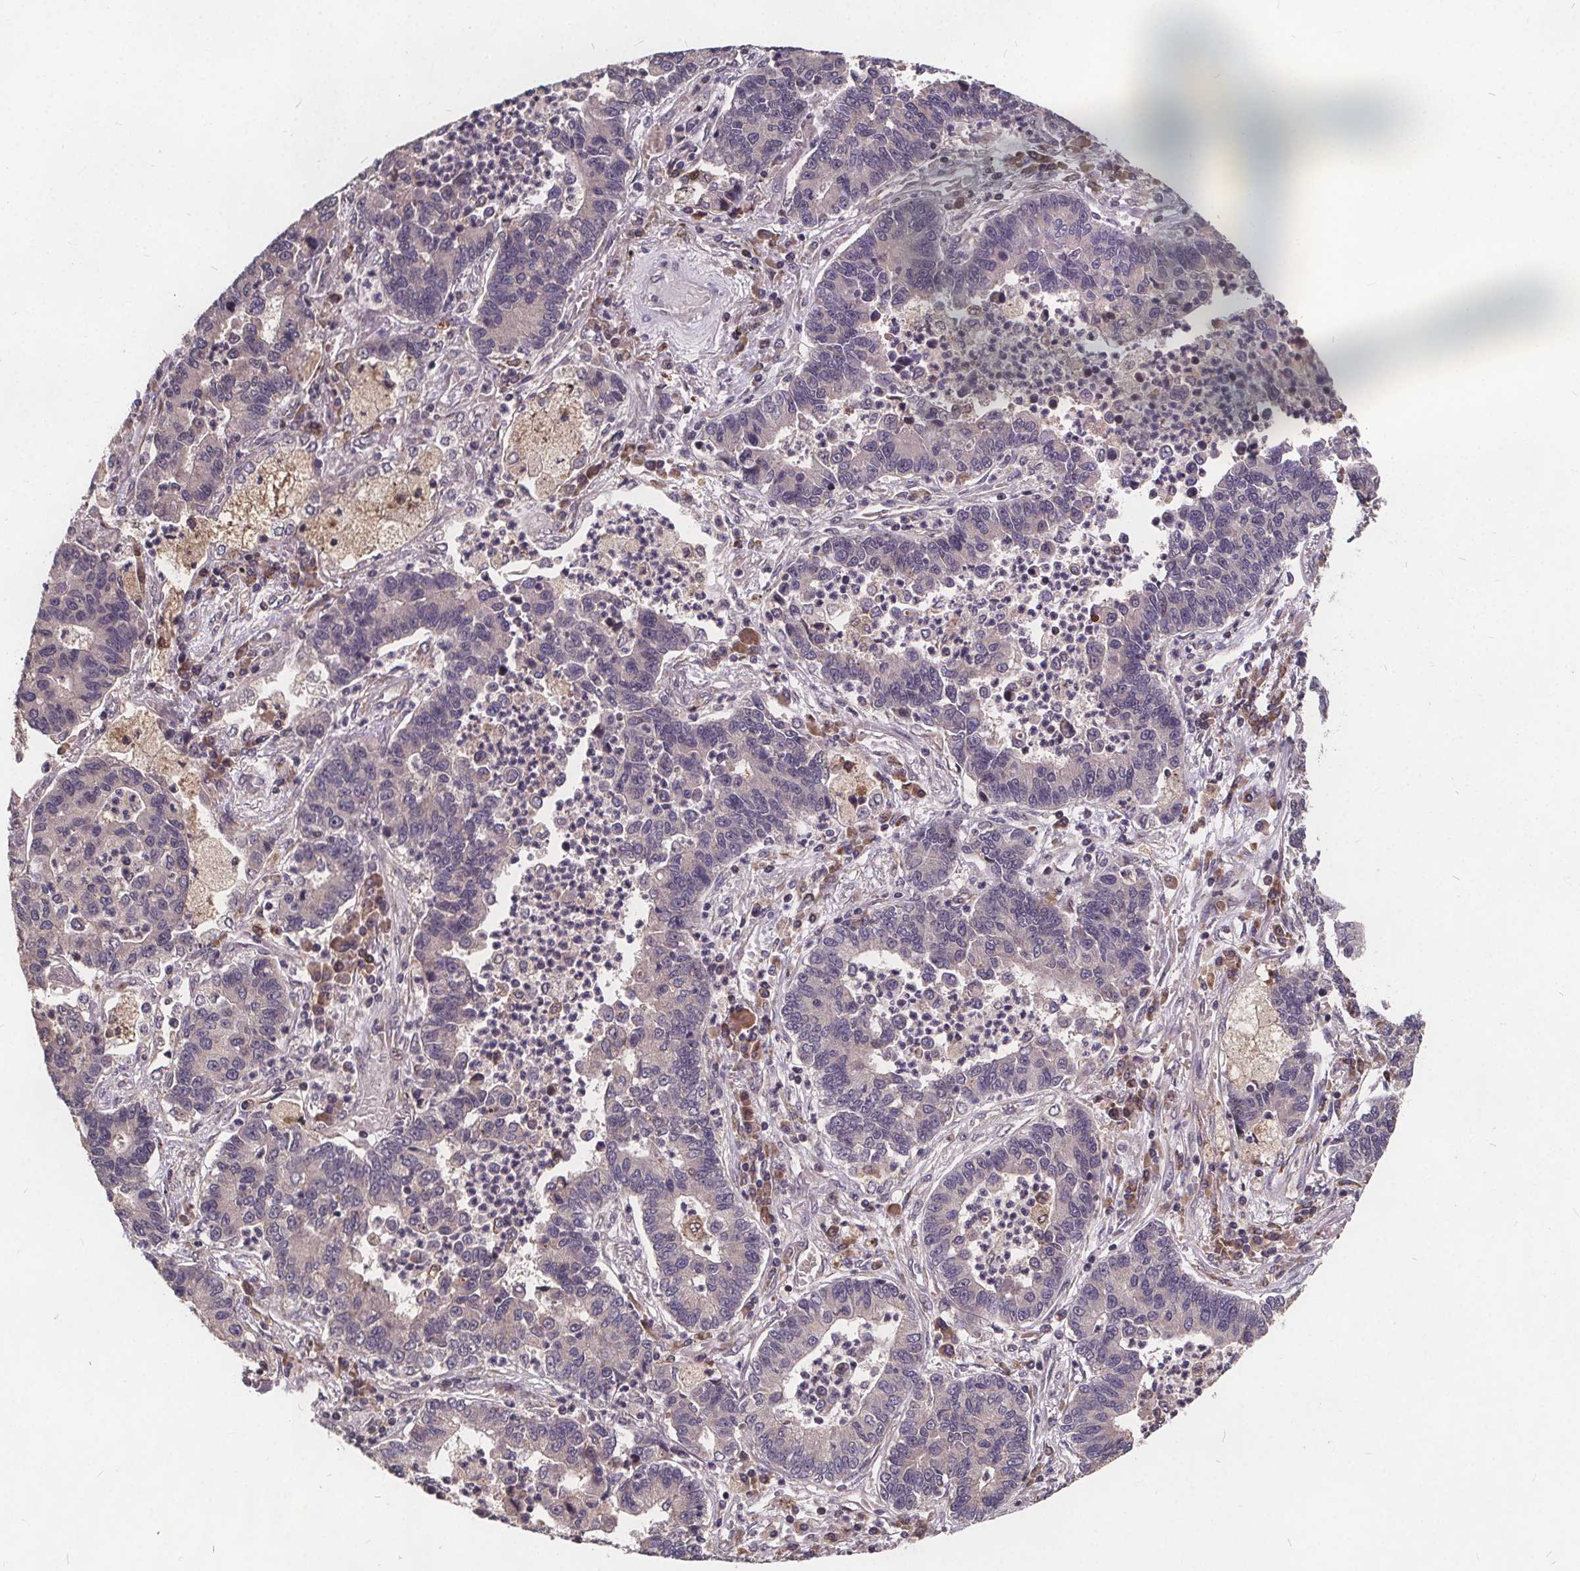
{"staining": {"intensity": "negative", "quantity": "none", "location": "none"}, "tissue": "lung cancer", "cell_type": "Tumor cells", "image_type": "cancer", "snomed": [{"axis": "morphology", "description": "Adenocarcinoma, NOS"}, {"axis": "topography", "description": "Lung"}], "caption": "Tumor cells show no significant staining in lung adenocarcinoma. (Stains: DAB (3,3'-diaminobenzidine) immunohistochemistry with hematoxylin counter stain, Microscopy: brightfield microscopy at high magnification).", "gene": "USP9X", "patient": {"sex": "female", "age": 57}}